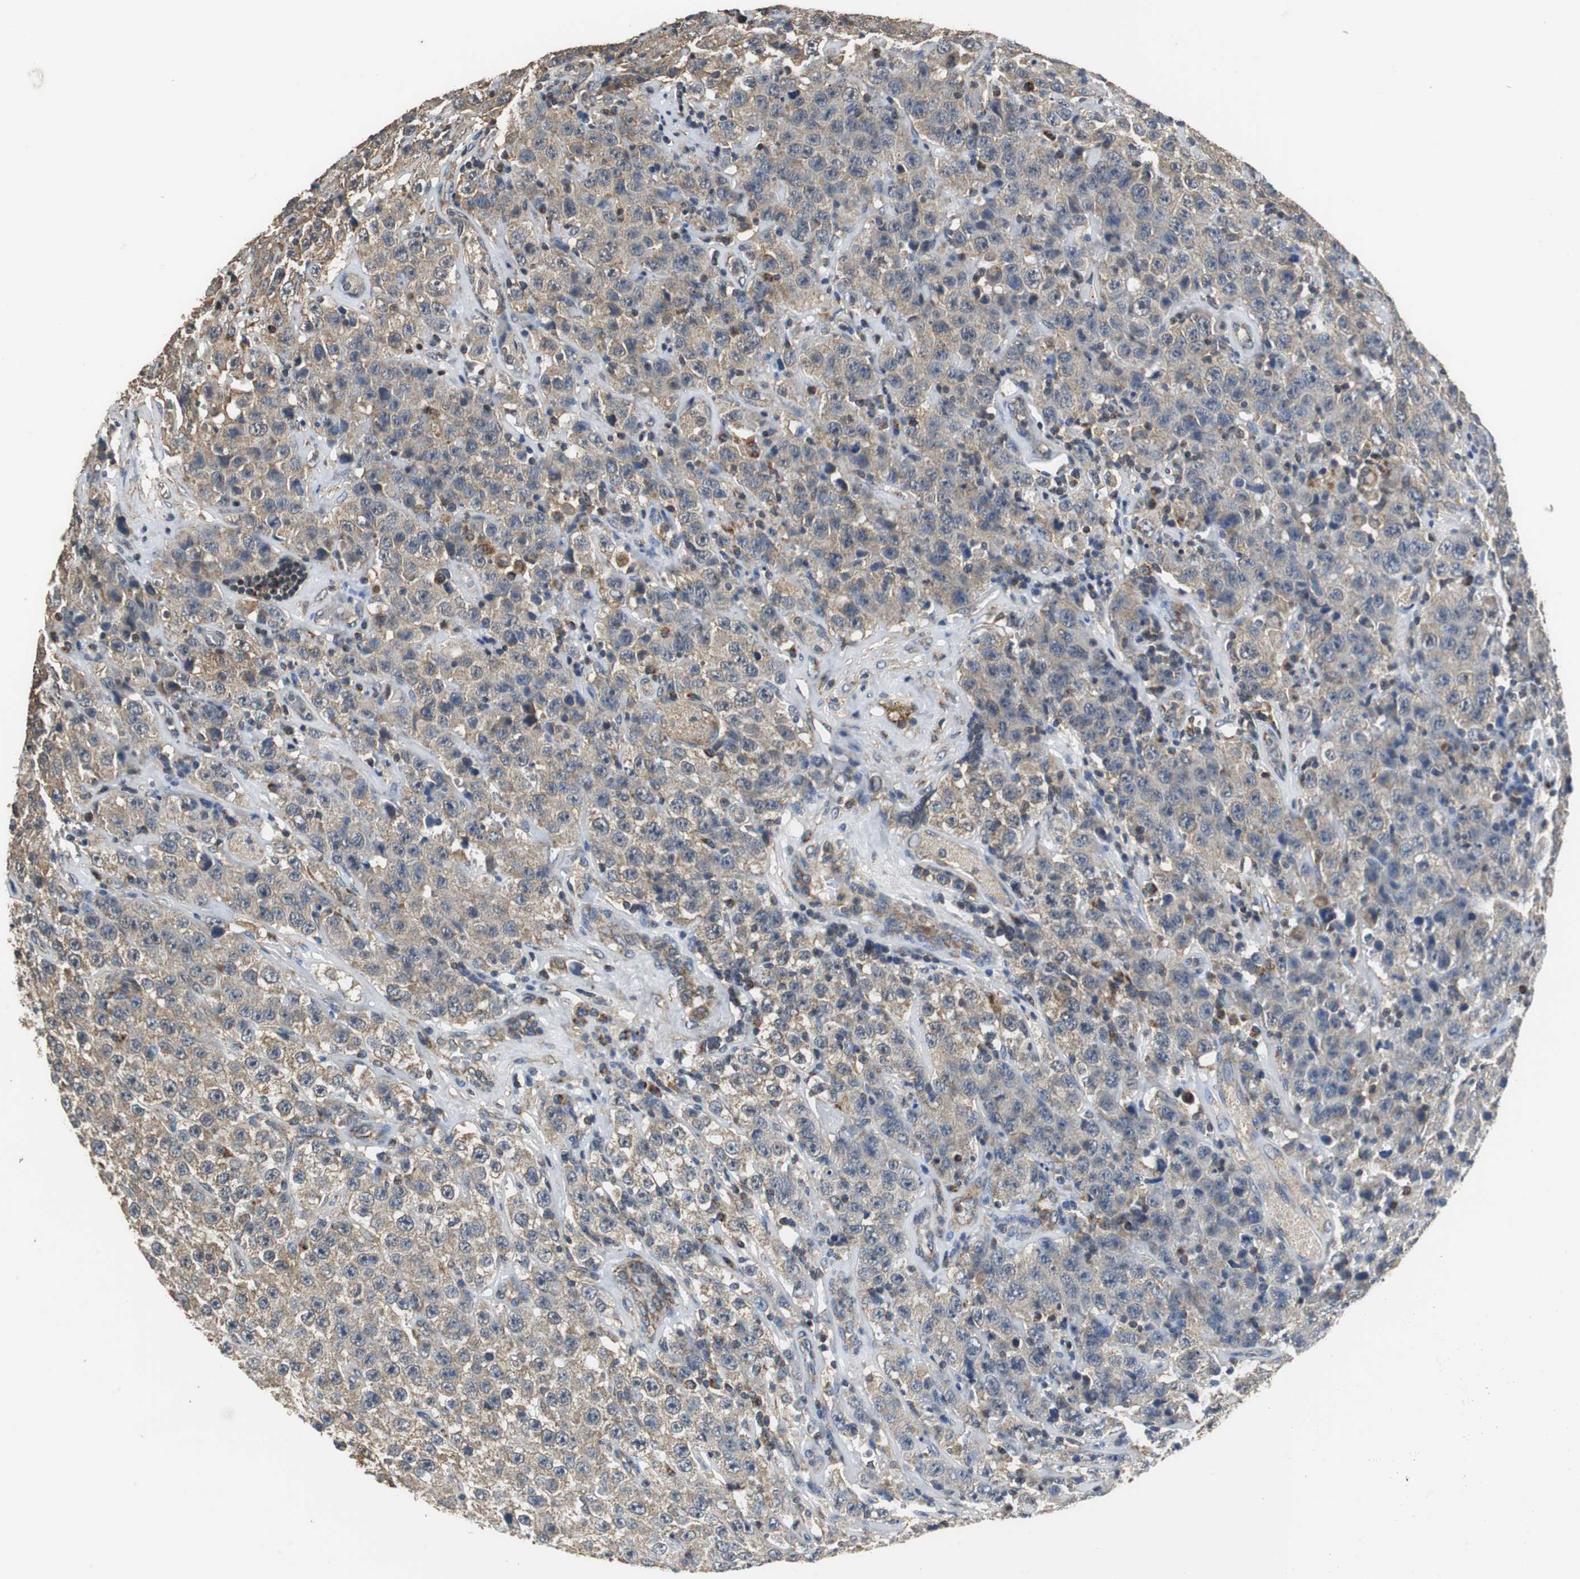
{"staining": {"intensity": "weak", "quantity": "<25%", "location": "cytoplasmic/membranous"}, "tissue": "testis cancer", "cell_type": "Tumor cells", "image_type": "cancer", "snomed": [{"axis": "morphology", "description": "Seminoma, NOS"}, {"axis": "topography", "description": "Testis"}], "caption": "A high-resolution histopathology image shows immunohistochemistry staining of seminoma (testis), which displays no significant expression in tumor cells. Nuclei are stained in blue.", "gene": "NNT", "patient": {"sex": "male", "age": 52}}